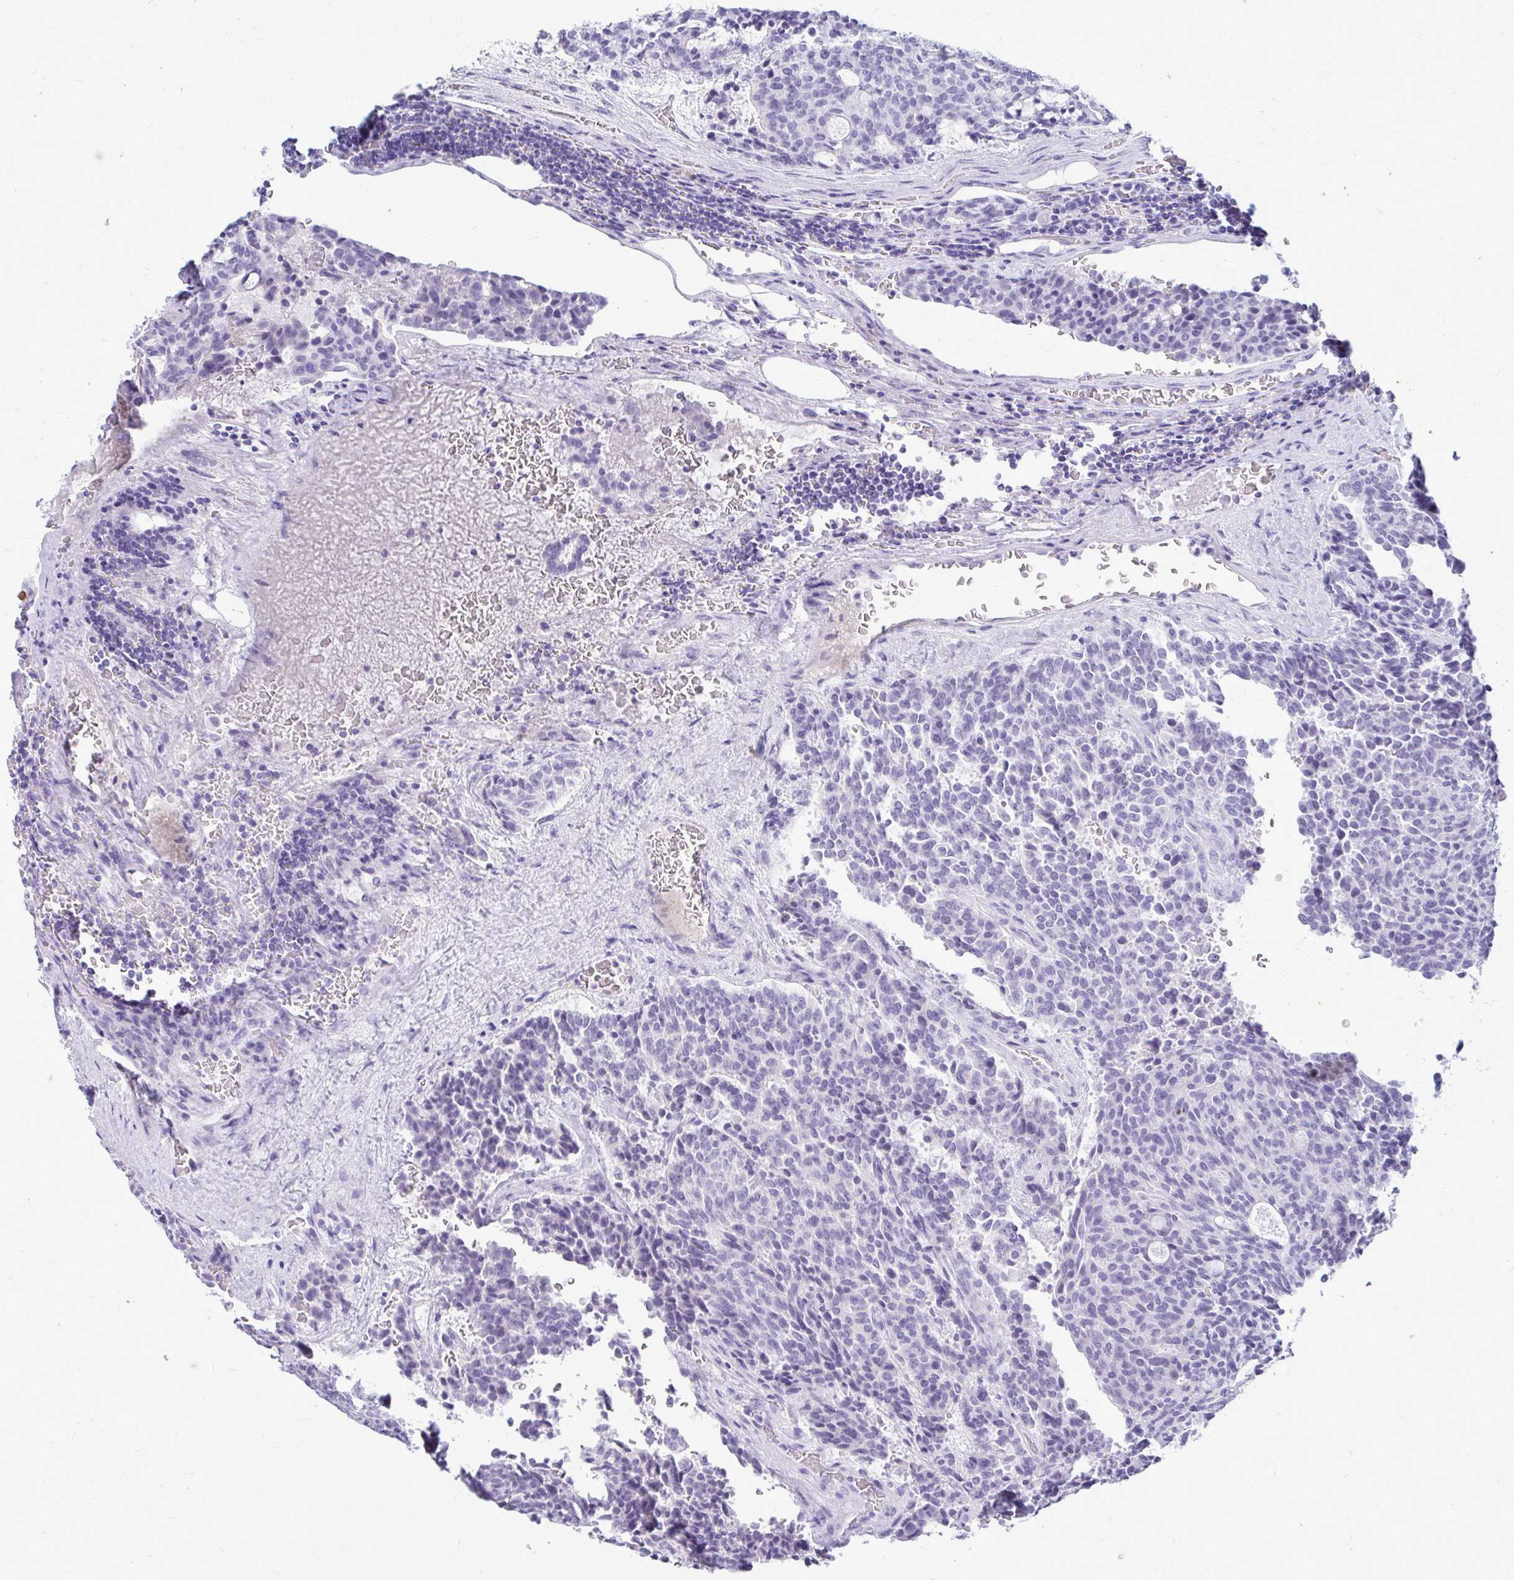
{"staining": {"intensity": "negative", "quantity": "none", "location": "none"}, "tissue": "carcinoid", "cell_type": "Tumor cells", "image_type": "cancer", "snomed": [{"axis": "morphology", "description": "Carcinoid, malignant, NOS"}, {"axis": "topography", "description": "Pancreas"}], "caption": "This is a photomicrograph of immunohistochemistry (IHC) staining of carcinoid, which shows no expression in tumor cells. The staining was performed using DAB (3,3'-diaminobenzidine) to visualize the protein expression in brown, while the nuclei were stained in blue with hematoxylin (Magnification: 20x).", "gene": "NANOGNB", "patient": {"sex": "female", "age": 54}}